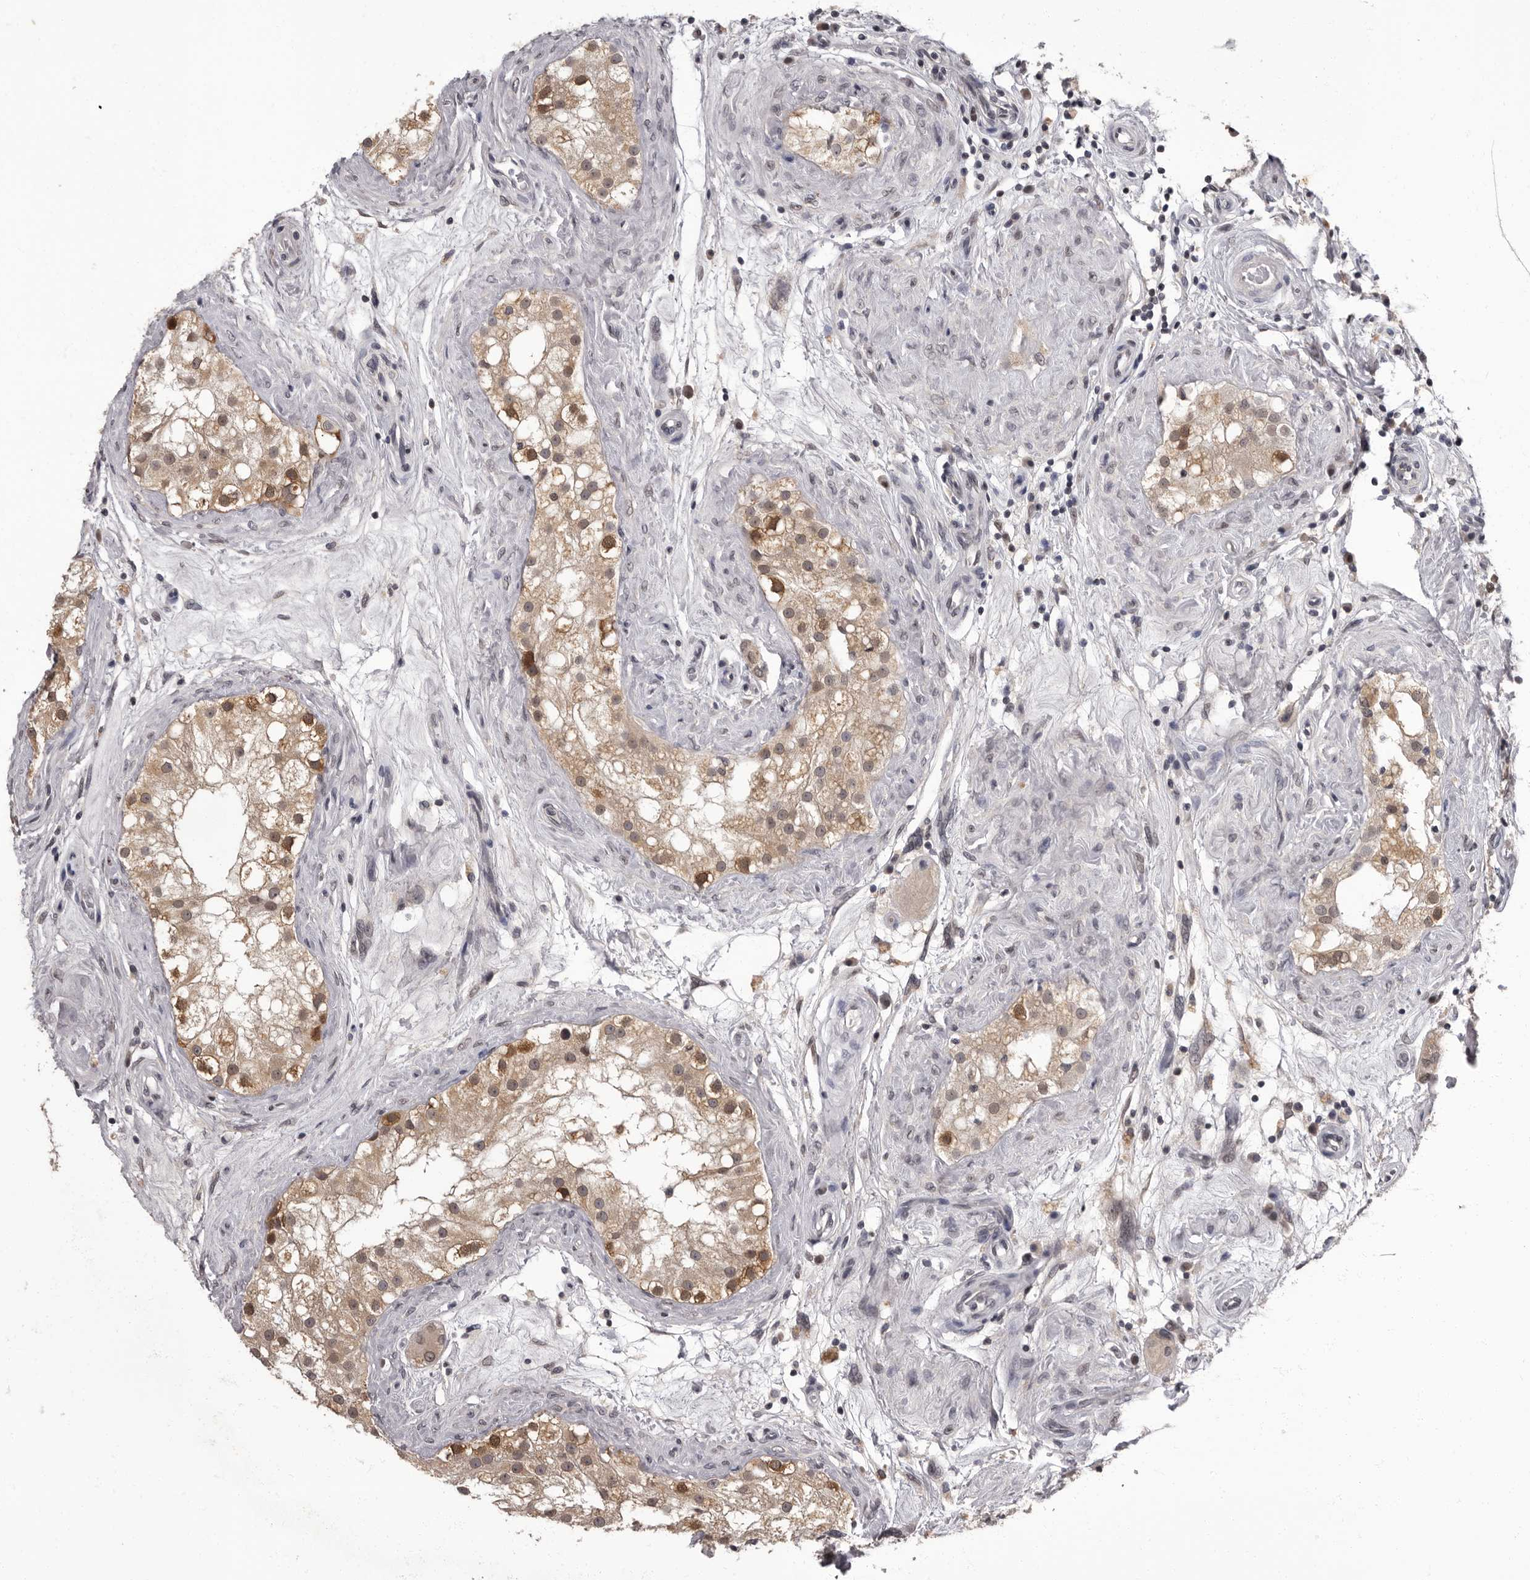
{"staining": {"intensity": "moderate", "quantity": ">75%", "location": "cytoplasmic/membranous,nuclear"}, "tissue": "testis", "cell_type": "Cells in seminiferous ducts", "image_type": "normal", "snomed": [{"axis": "morphology", "description": "Normal tissue, NOS"}, {"axis": "topography", "description": "Testis"}], "caption": "The immunohistochemical stain highlights moderate cytoplasmic/membranous,nuclear expression in cells in seminiferous ducts of benign testis. (IHC, brightfield microscopy, high magnification).", "gene": "C1orf50", "patient": {"sex": "male", "age": 84}}